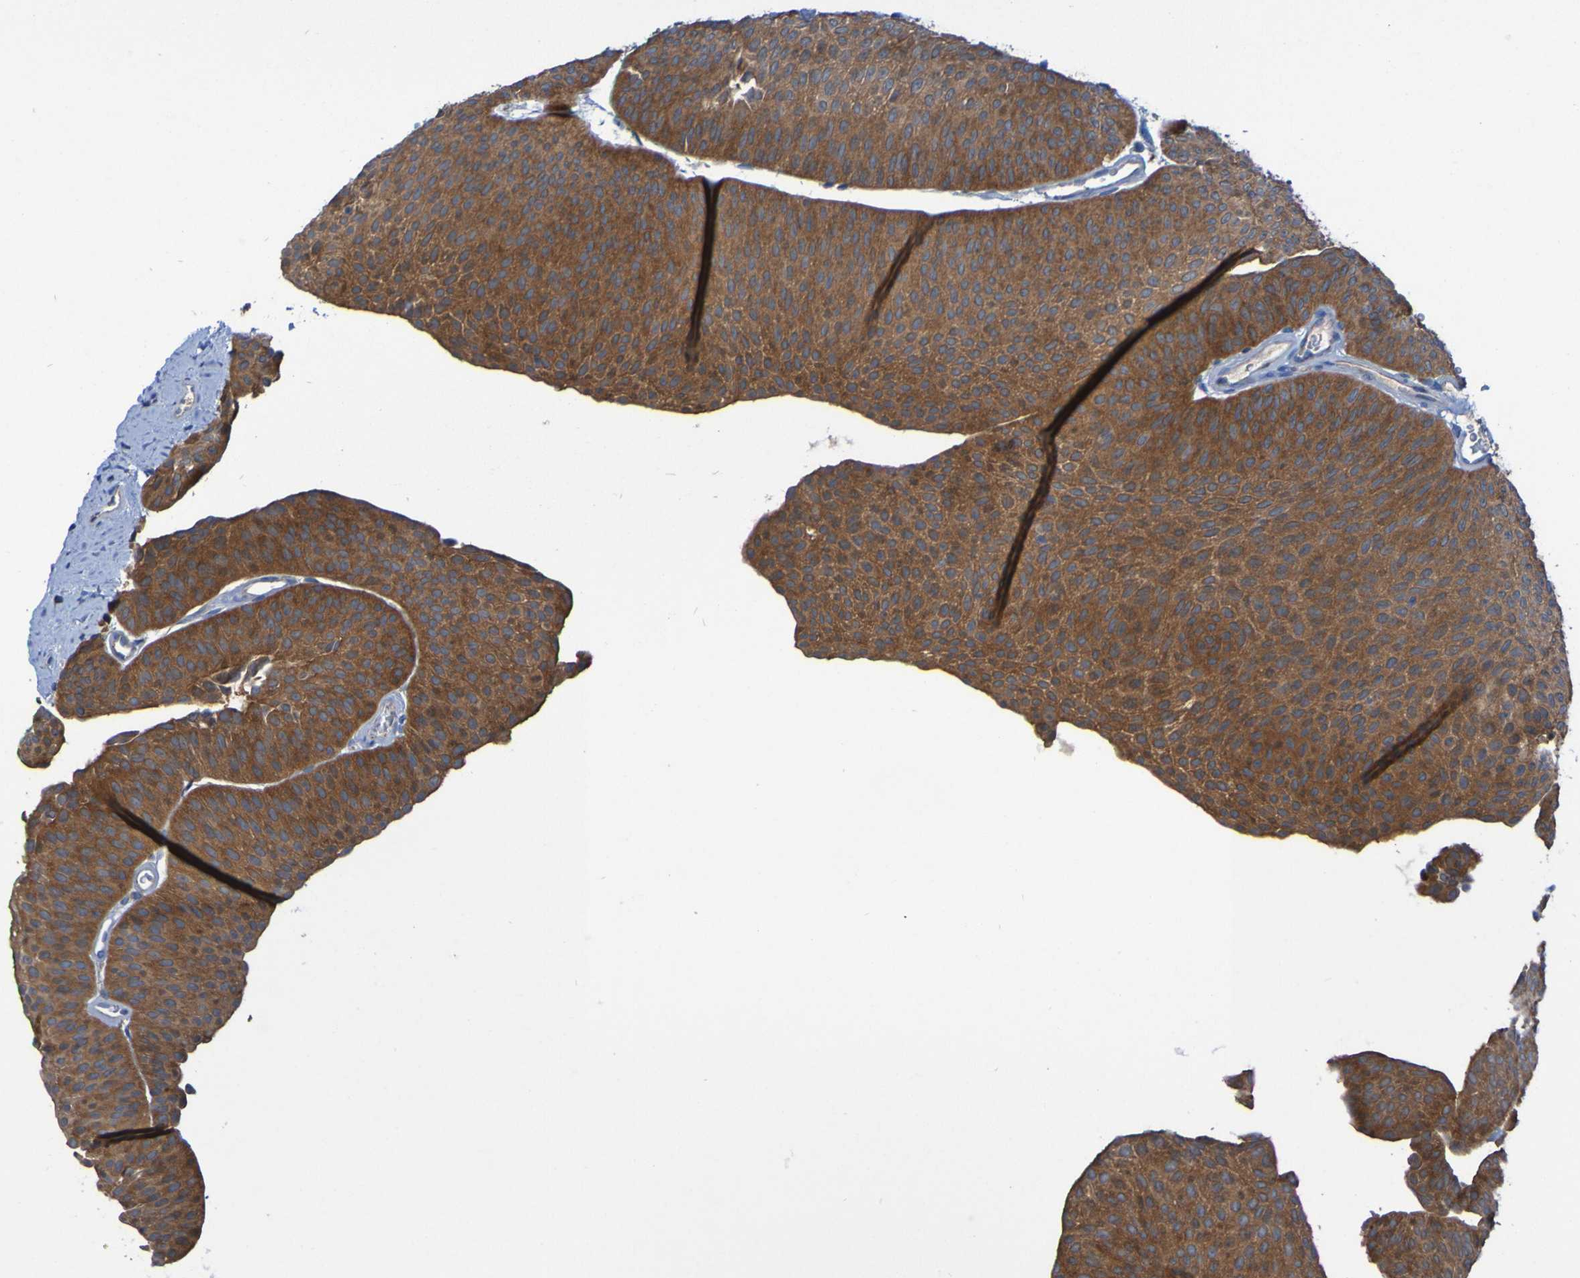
{"staining": {"intensity": "strong", "quantity": ">75%", "location": "cytoplasmic/membranous"}, "tissue": "urothelial cancer", "cell_type": "Tumor cells", "image_type": "cancer", "snomed": [{"axis": "morphology", "description": "Urothelial carcinoma, Low grade"}, {"axis": "topography", "description": "Urinary bladder"}], "caption": "Tumor cells display high levels of strong cytoplasmic/membranous staining in approximately >75% of cells in urothelial carcinoma (low-grade). (Brightfield microscopy of DAB IHC at high magnification).", "gene": "ARHGEF16", "patient": {"sex": "female", "age": 60}}